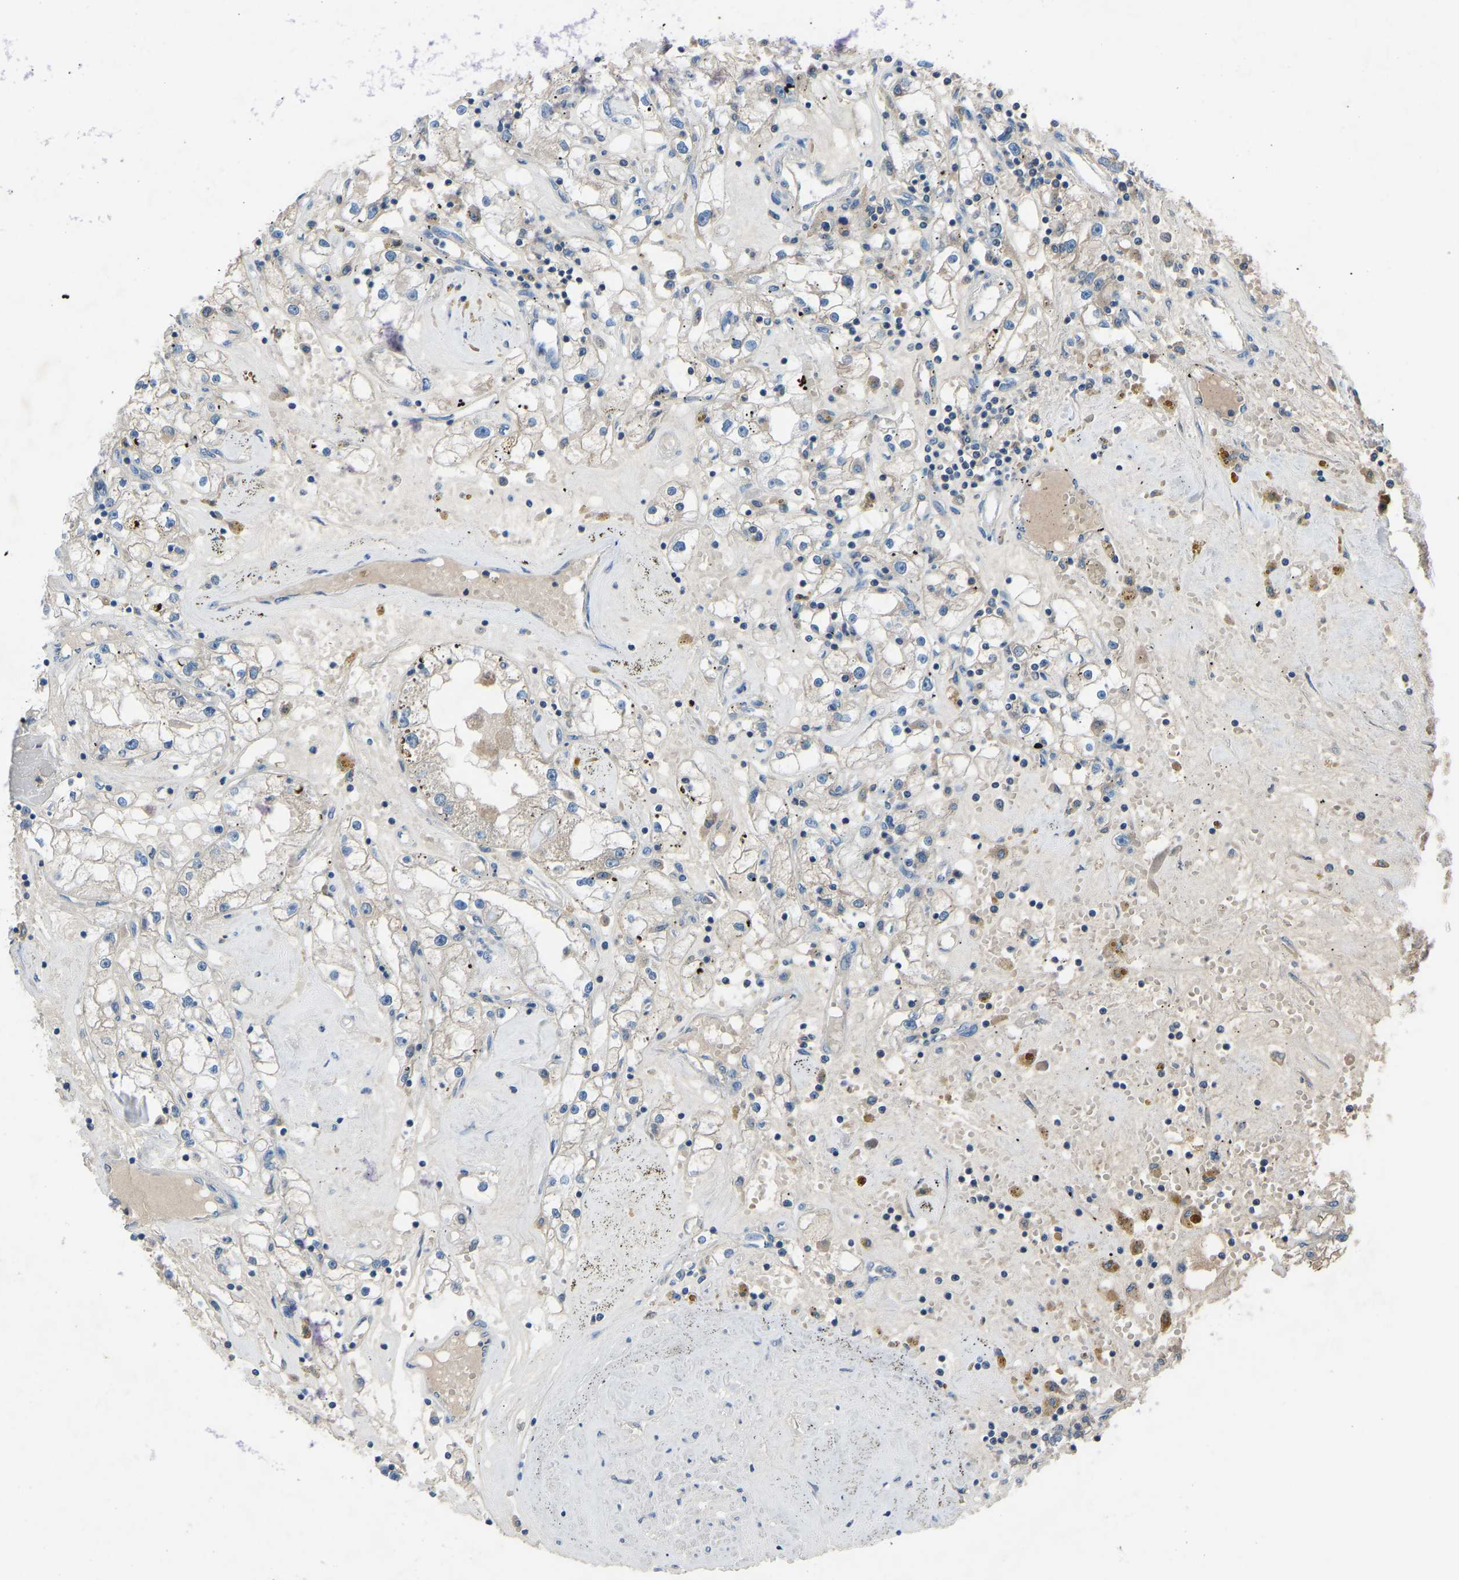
{"staining": {"intensity": "negative", "quantity": "none", "location": "none"}, "tissue": "renal cancer", "cell_type": "Tumor cells", "image_type": "cancer", "snomed": [{"axis": "morphology", "description": "Adenocarcinoma, NOS"}, {"axis": "topography", "description": "Kidney"}], "caption": "Immunohistochemical staining of human renal adenocarcinoma exhibits no significant positivity in tumor cells. (Stains: DAB (3,3'-diaminobenzidine) immunohistochemistry (IHC) with hematoxylin counter stain, Microscopy: brightfield microscopy at high magnification).", "gene": "GRK6", "patient": {"sex": "male", "age": 56}}